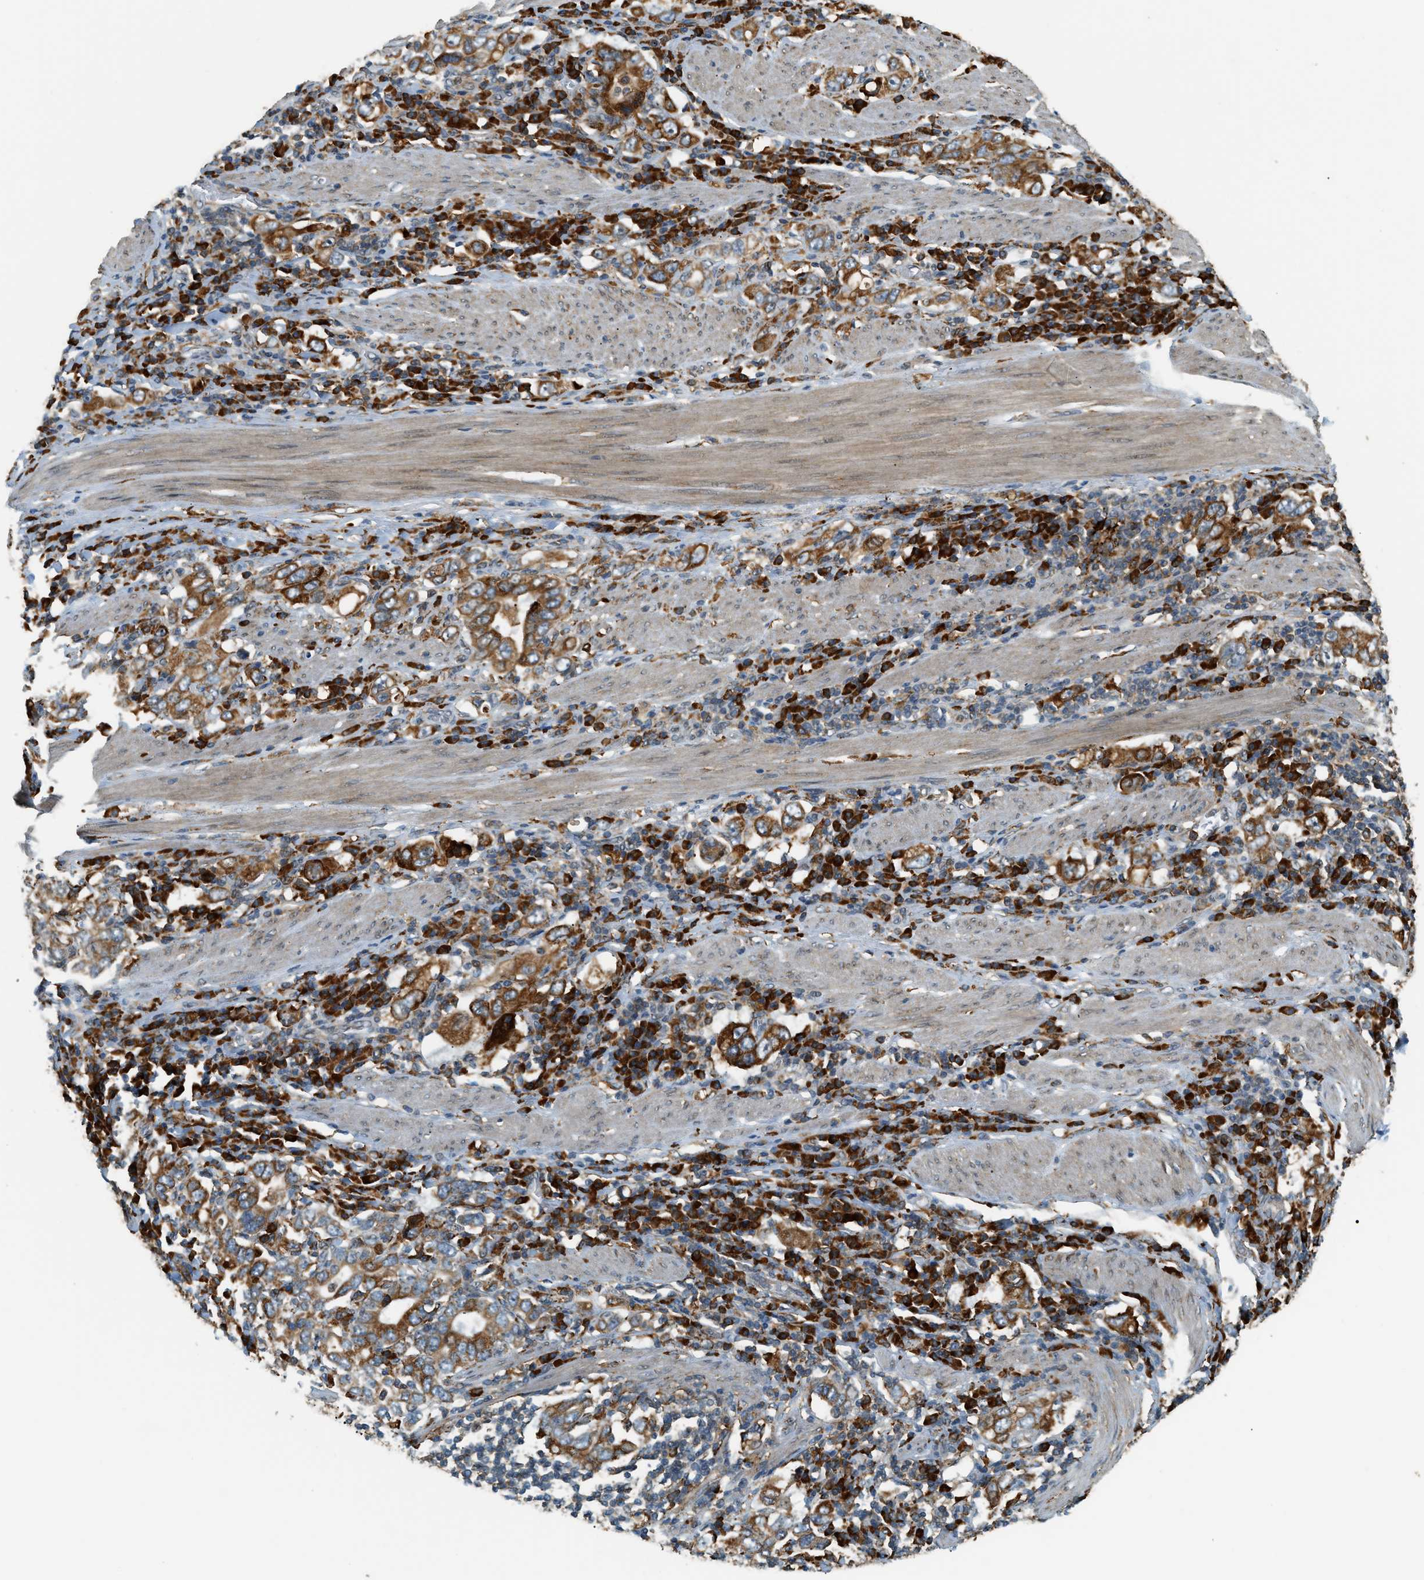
{"staining": {"intensity": "strong", "quantity": ">75%", "location": "cytoplasmic/membranous"}, "tissue": "stomach cancer", "cell_type": "Tumor cells", "image_type": "cancer", "snomed": [{"axis": "morphology", "description": "Adenocarcinoma, NOS"}, {"axis": "topography", "description": "Stomach, upper"}], "caption": "IHC histopathology image of human stomach cancer (adenocarcinoma) stained for a protein (brown), which displays high levels of strong cytoplasmic/membranous expression in about >75% of tumor cells.", "gene": "SEMA4D", "patient": {"sex": "male", "age": 62}}